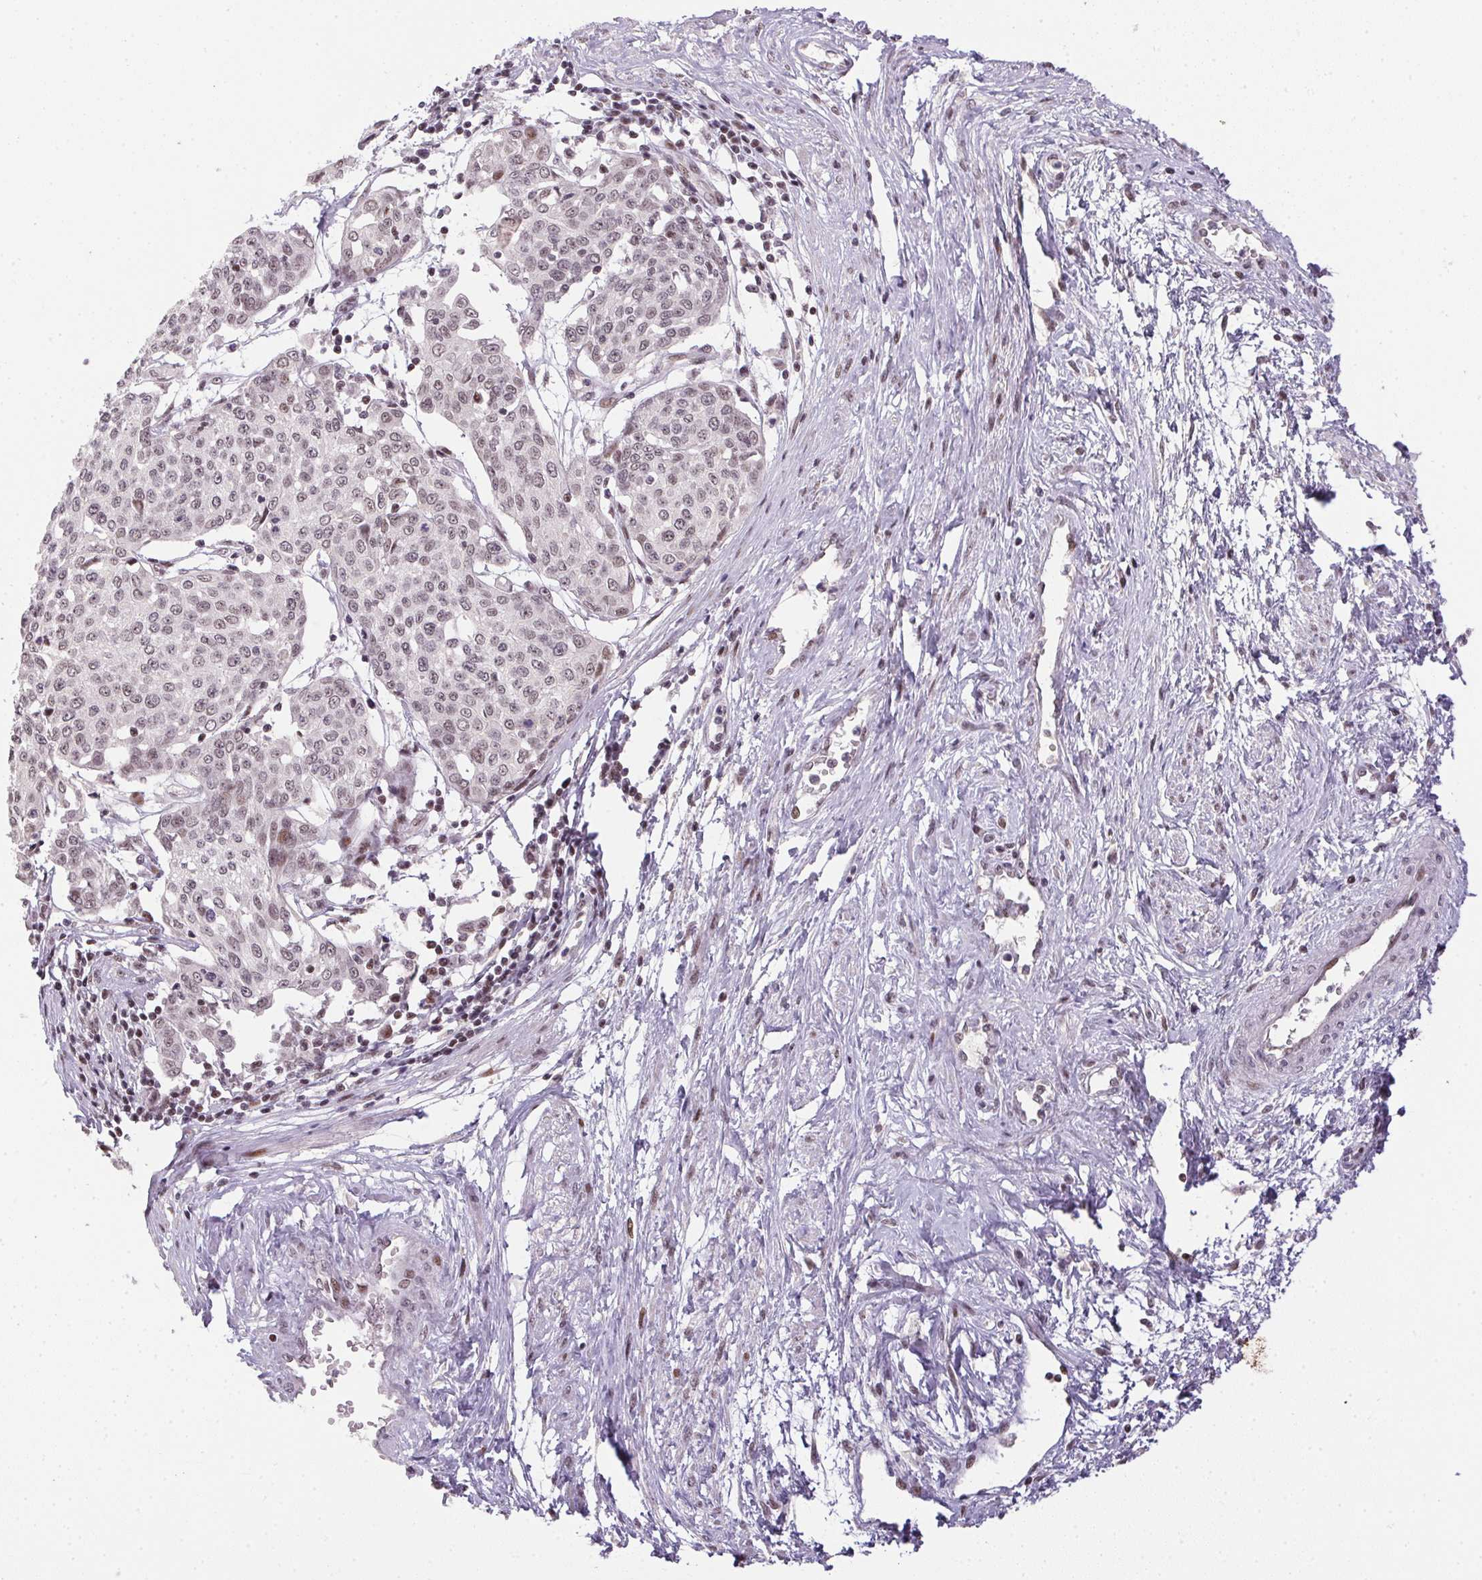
{"staining": {"intensity": "moderate", "quantity": ">75%", "location": "nuclear"}, "tissue": "cervical cancer", "cell_type": "Tumor cells", "image_type": "cancer", "snomed": [{"axis": "morphology", "description": "Squamous cell carcinoma, NOS"}, {"axis": "topography", "description": "Cervix"}], "caption": "High-magnification brightfield microscopy of squamous cell carcinoma (cervical) stained with DAB (3,3'-diaminobenzidine) (brown) and counterstained with hematoxylin (blue). tumor cells exhibit moderate nuclear expression is identified in about>75% of cells. The staining is performed using DAB (3,3'-diaminobenzidine) brown chromogen to label protein expression. The nuclei are counter-stained blue using hematoxylin.", "gene": "KDM4D", "patient": {"sex": "female", "age": 34}}